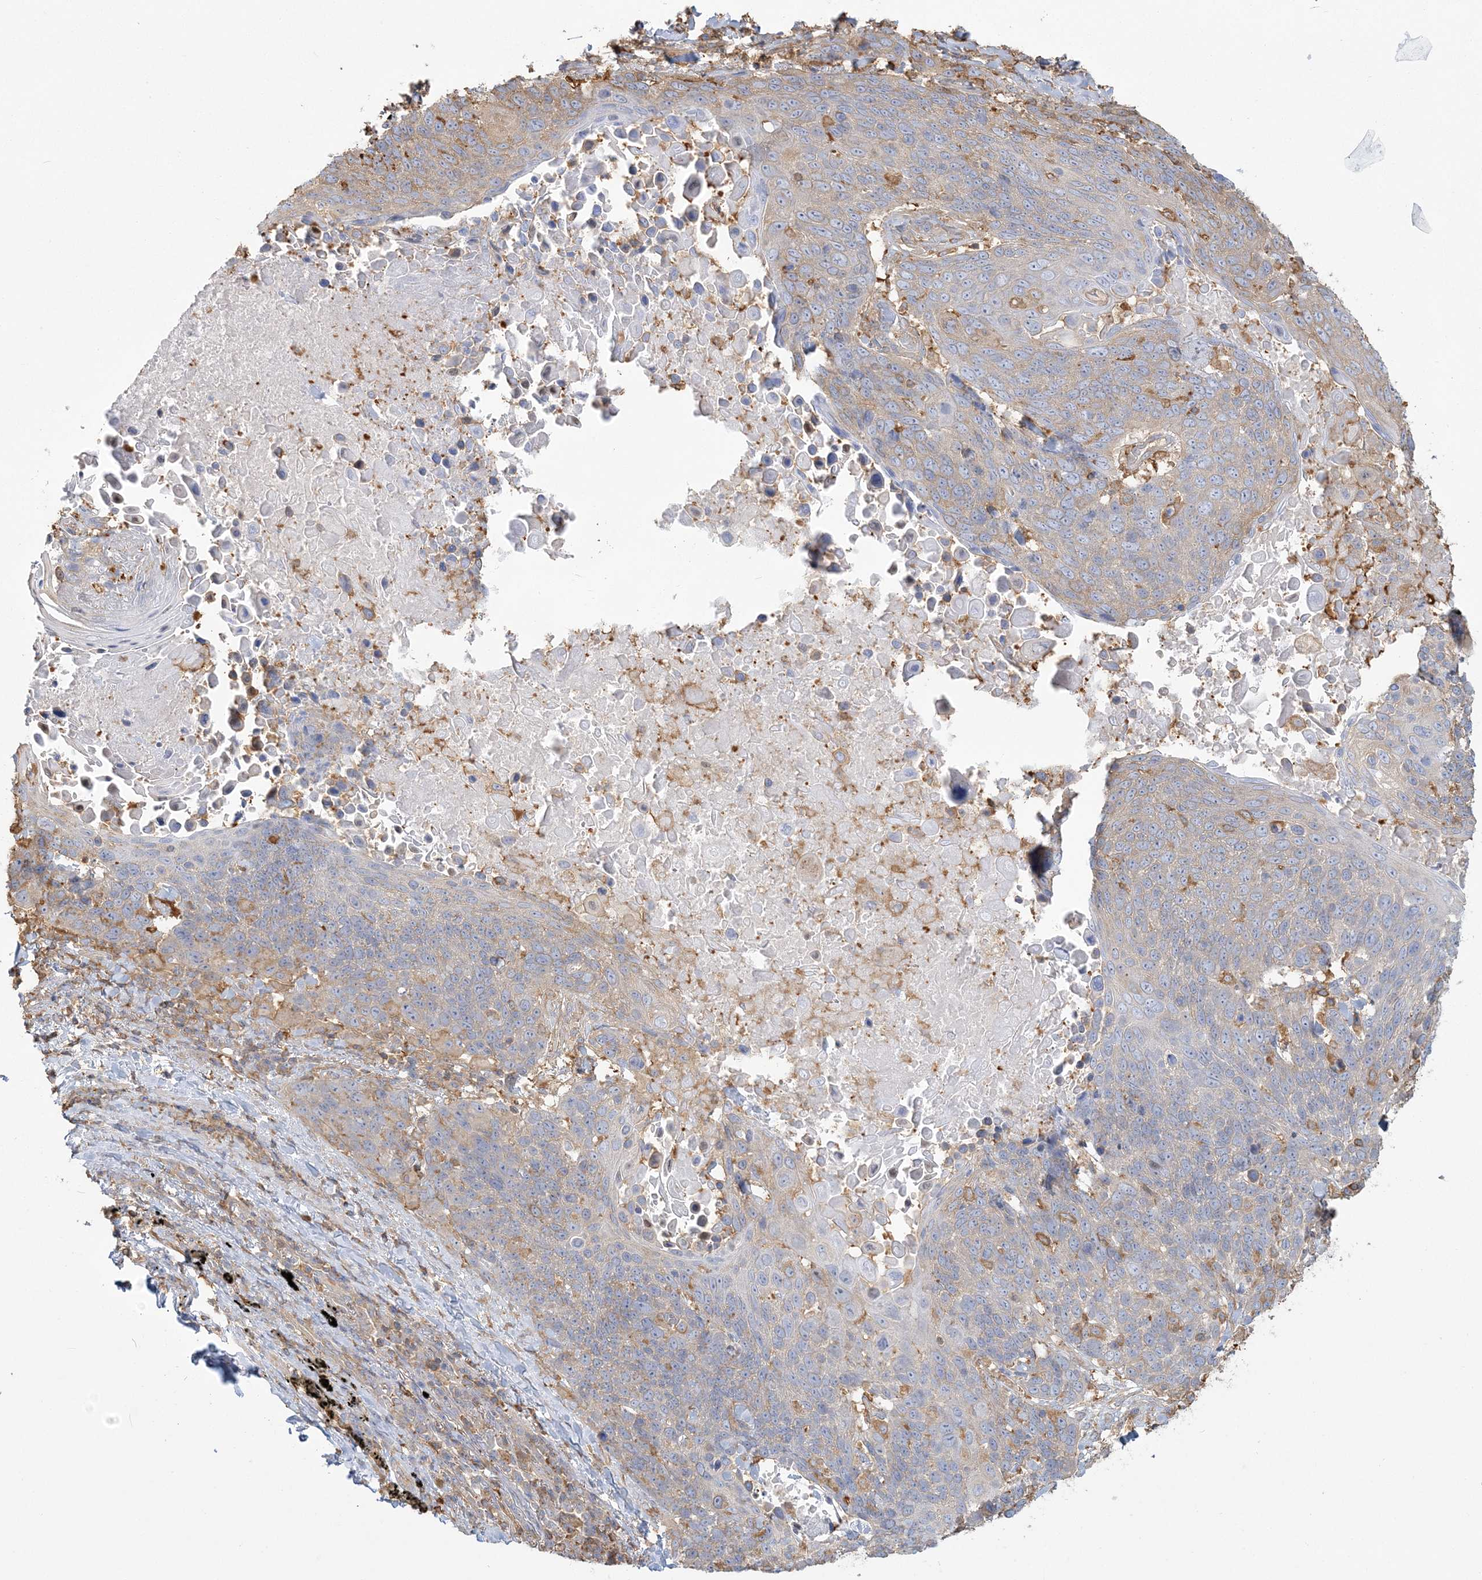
{"staining": {"intensity": "weak", "quantity": "<25%", "location": "cytoplasmic/membranous"}, "tissue": "lung cancer", "cell_type": "Tumor cells", "image_type": "cancer", "snomed": [{"axis": "morphology", "description": "Squamous cell carcinoma, NOS"}, {"axis": "topography", "description": "Lung"}], "caption": "Tumor cells are negative for brown protein staining in squamous cell carcinoma (lung).", "gene": "ANKS1A", "patient": {"sex": "male", "age": 66}}